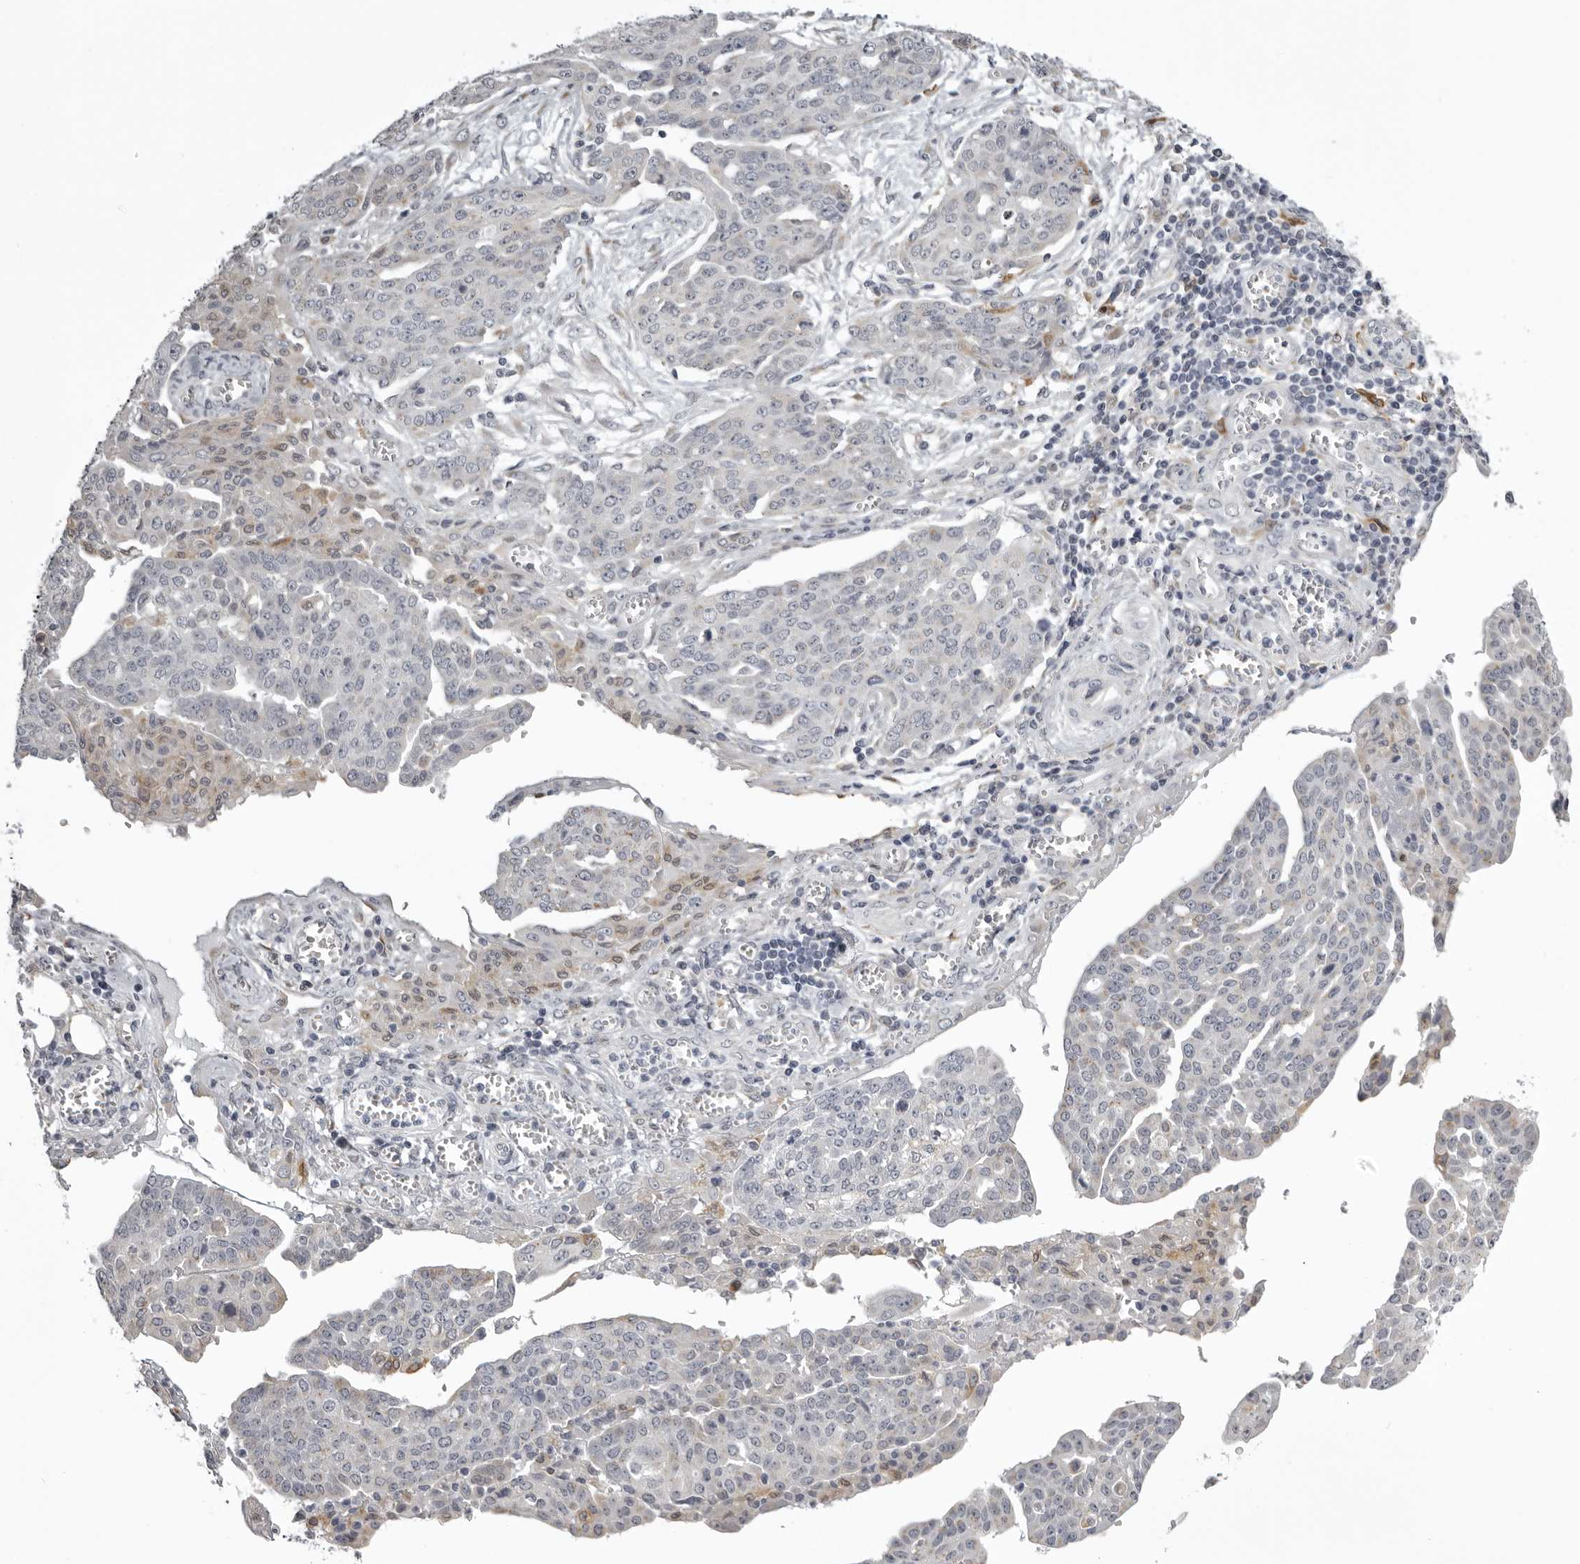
{"staining": {"intensity": "negative", "quantity": "none", "location": "none"}, "tissue": "ovarian cancer", "cell_type": "Tumor cells", "image_type": "cancer", "snomed": [{"axis": "morphology", "description": "Cystadenocarcinoma, serous, NOS"}, {"axis": "topography", "description": "Soft tissue"}, {"axis": "topography", "description": "Ovary"}], "caption": "Human ovarian serous cystadenocarcinoma stained for a protein using IHC demonstrates no staining in tumor cells.", "gene": "NCEH1", "patient": {"sex": "female", "age": 57}}